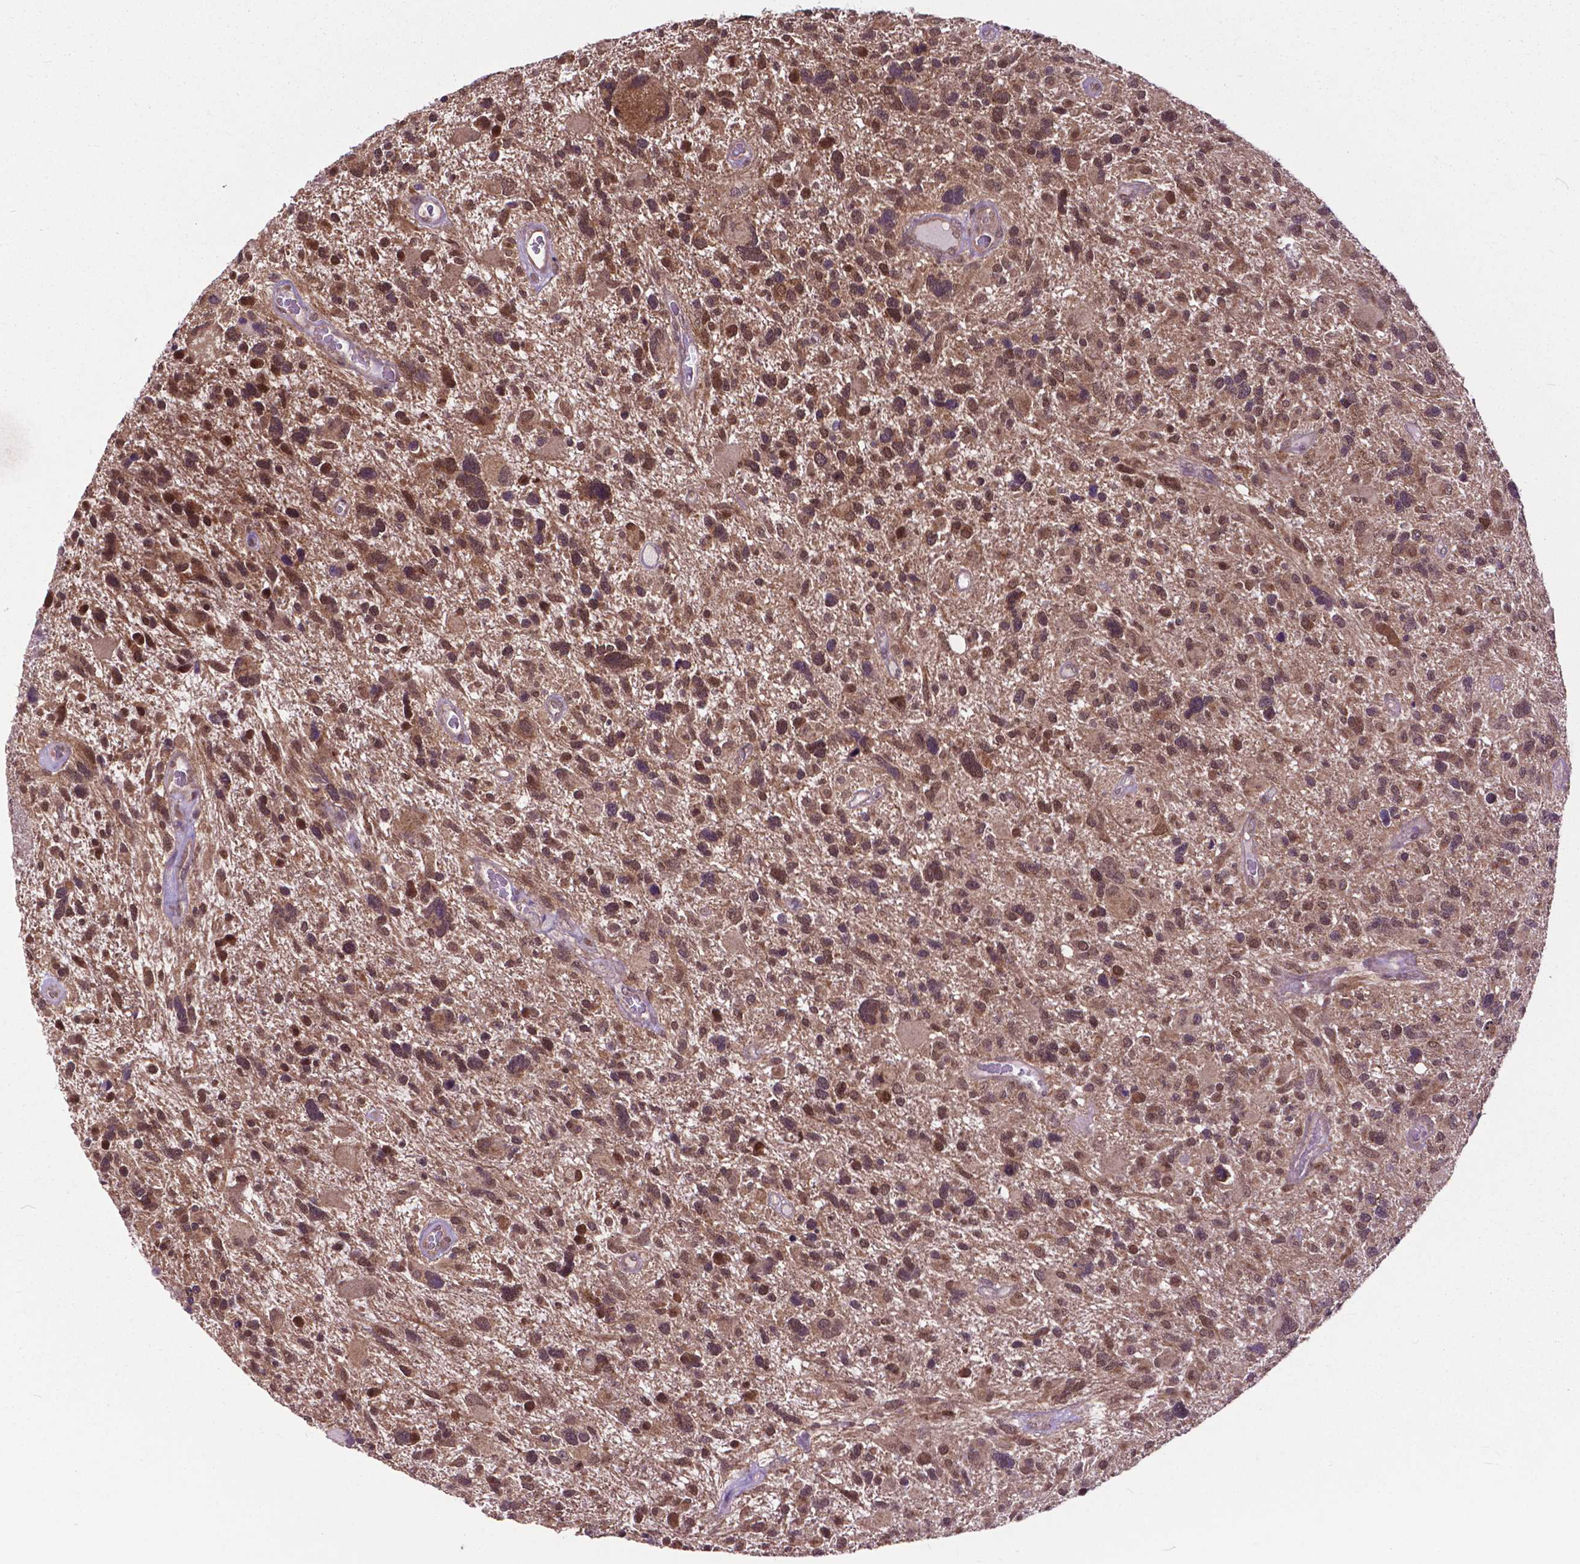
{"staining": {"intensity": "moderate", "quantity": ">75%", "location": "nuclear"}, "tissue": "glioma", "cell_type": "Tumor cells", "image_type": "cancer", "snomed": [{"axis": "morphology", "description": "Glioma, malignant, High grade"}, {"axis": "topography", "description": "Brain"}], "caption": "This micrograph exhibits IHC staining of high-grade glioma (malignant), with medium moderate nuclear positivity in about >75% of tumor cells.", "gene": "OTUB1", "patient": {"sex": "male", "age": 49}}